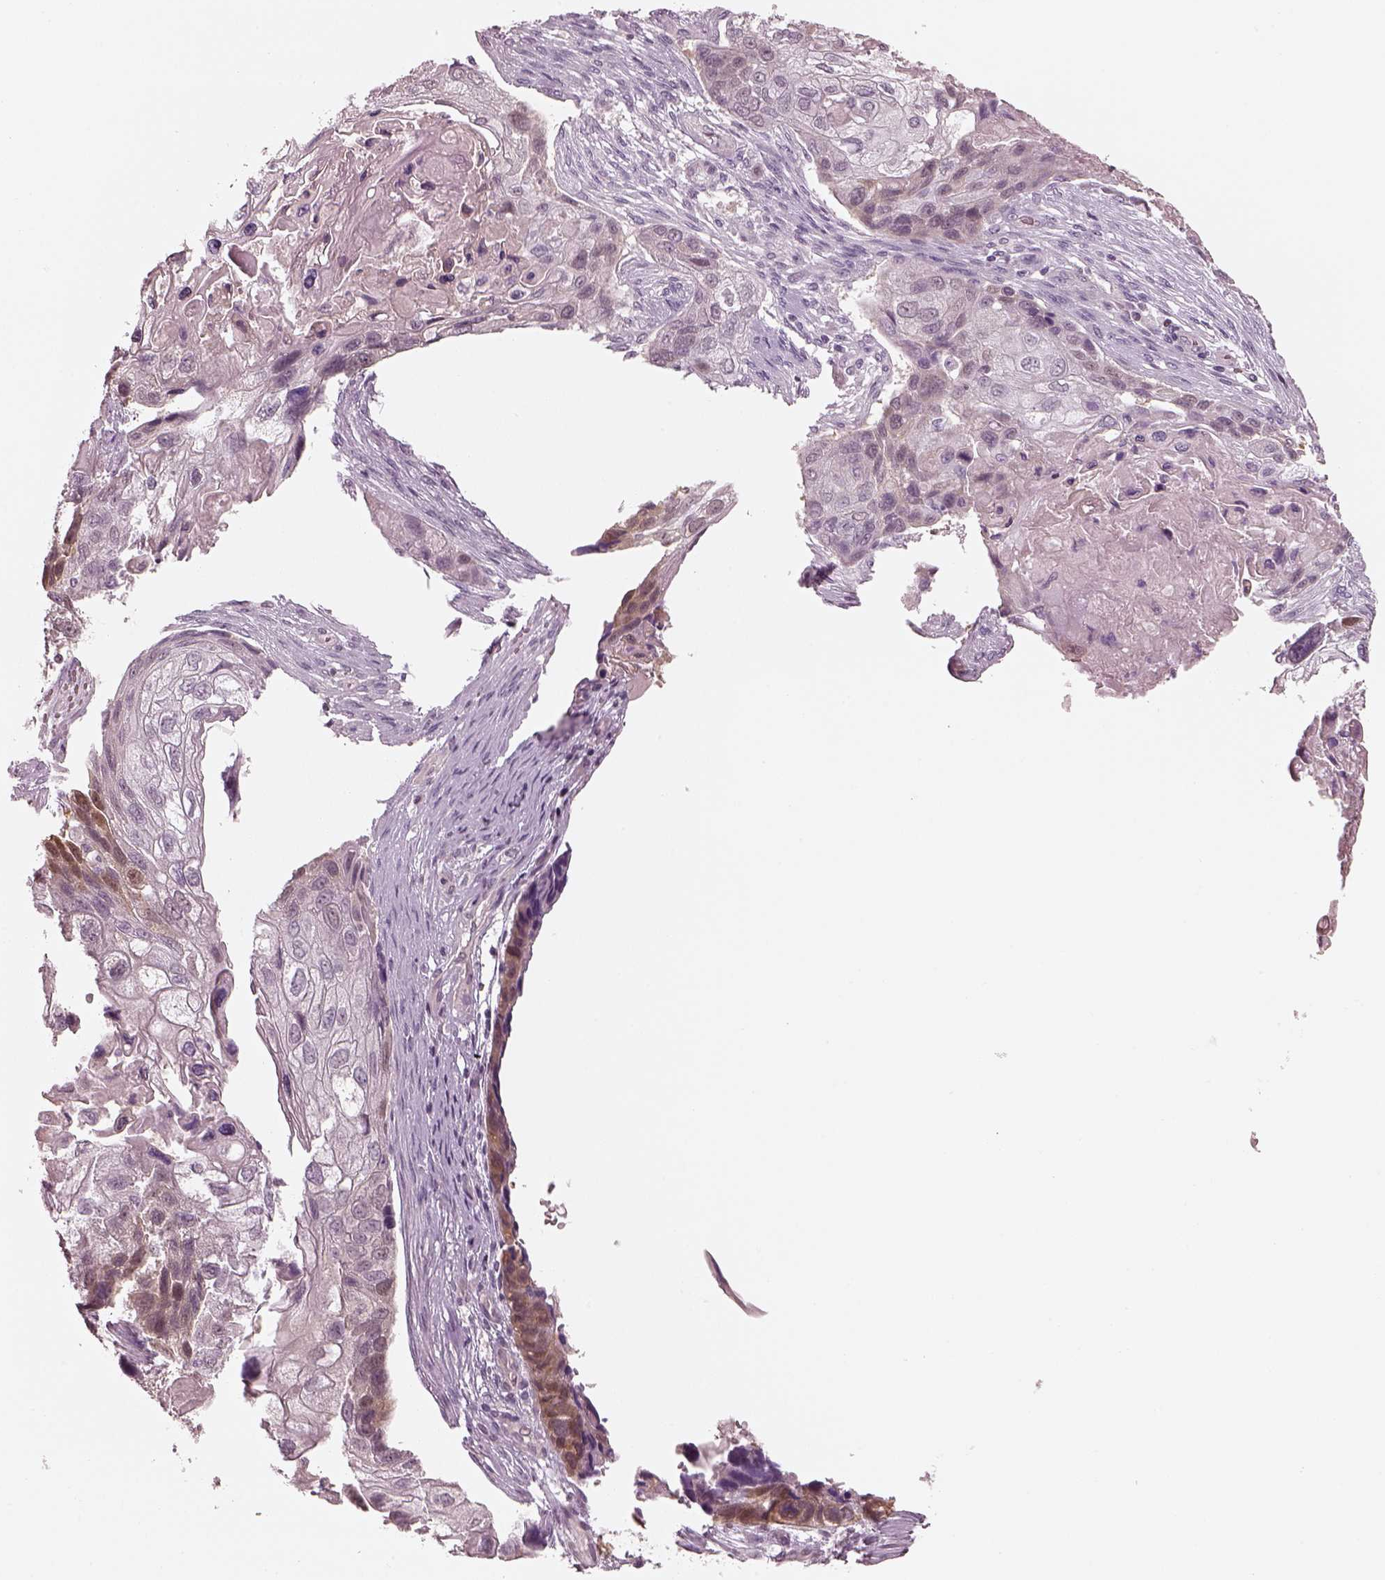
{"staining": {"intensity": "negative", "quantity": "none", "location": "none"}, "tissue": "lung cancer", "cell_type": "Tumor cells", "image_type": "cancer", "snomed": [{"axis": "morphology", "description": "Squamous cell carcinoma, NOS"}, {"axis": "topography", "description": "Lung"}], "caption": "A high-resolution histopathology image shows immunohistochemistry staining of lung cancer, which displays no significant expression in tumor cells.", "gene": "EGR4", "patient": {"sex": "male", "age": 69}}